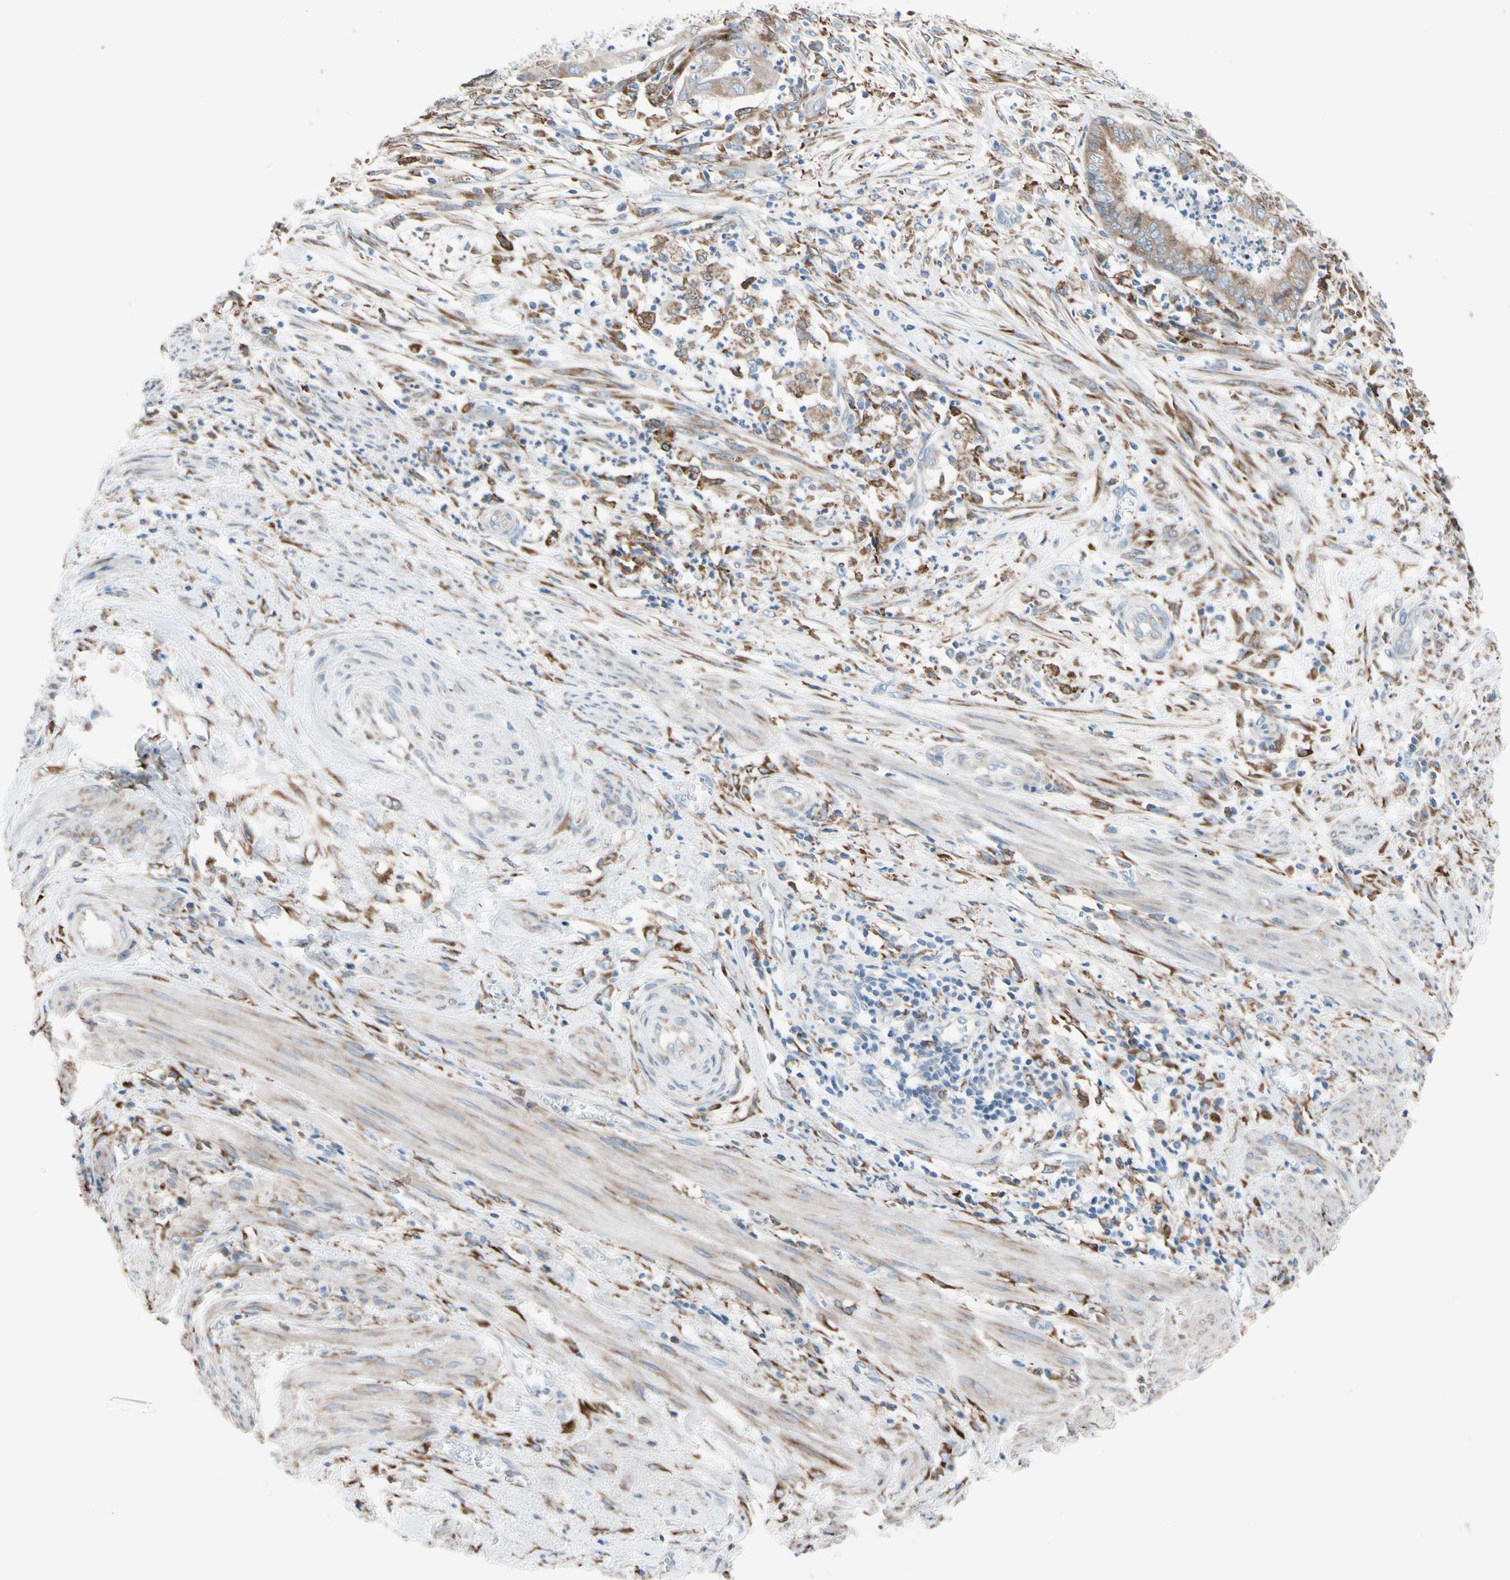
{"staining": {"intensity": "weak", "quantity": "25%-75%", "location": "cytoplasmic/membranous"}, "tissue": "endometrial cancer", "cell_type": "Tumor cells", "image_type": "cancer", "snomed": [{"axis": "morphology", "description": "Necrosis, NOS"}, {"axis": "morphology", "description": "Adenocarcinoma, NOS"}, {"axis": "topography", "description": "Endometrium"}], "caption": "This image displays endometrial adenocarcinoma stained with immunohistochemistry (IHC) to label a protein in brown. The cytoplasmic/membranous of tumor cells show weak positivity for the protein. Nuclei are counter-stained blue.", "gene": "LRPAP1", "patient": {"sex": "female", "age": 79}}